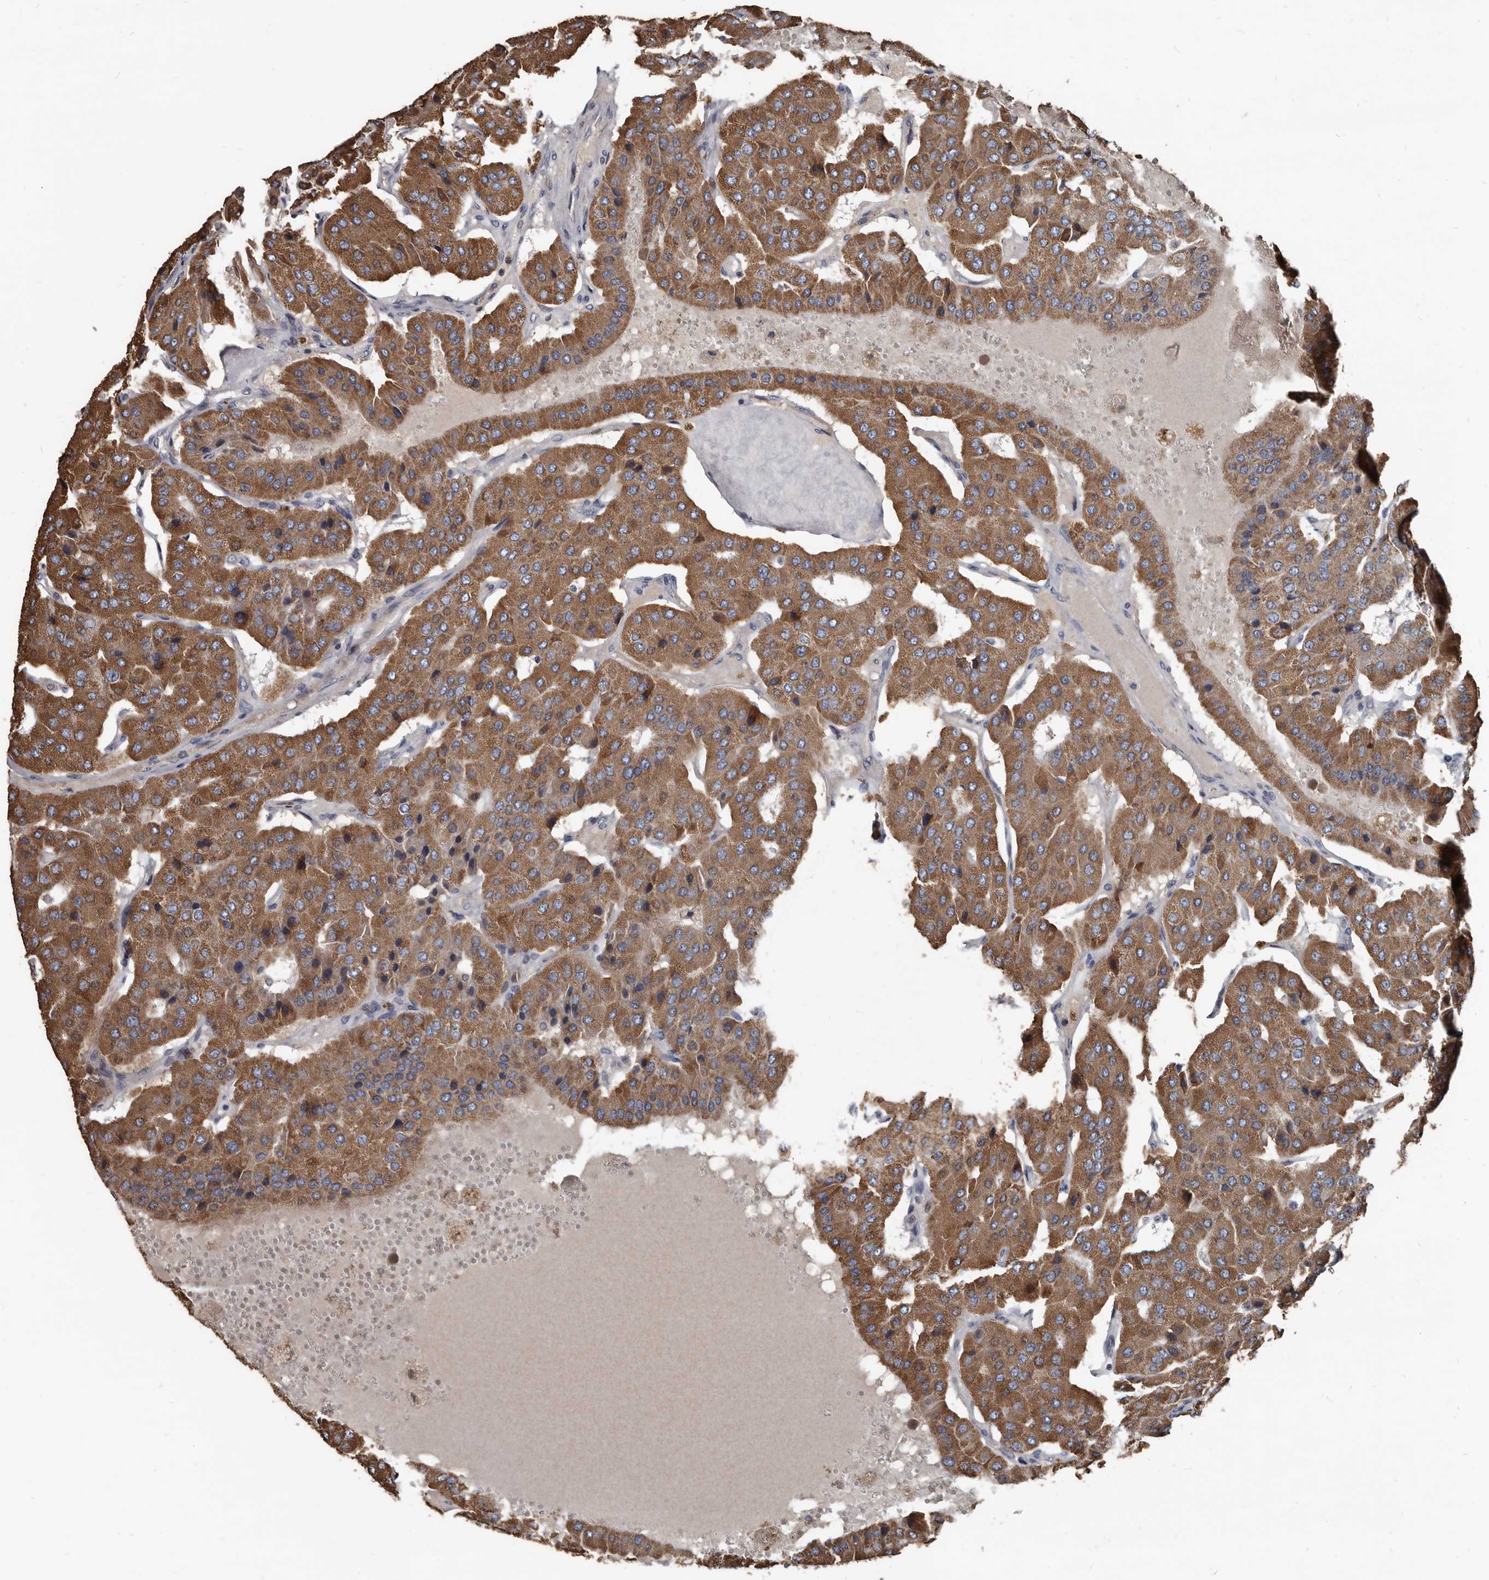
{"staining": {"intensity": "moderate", "quantity": ">75%", "location": "cytoplasmic/membranous"}, "tissue": "parathyroid gland", "cell_type": "Glandular cells", "image_type": "normal", "snomed": [{"axis": "morphology", "description": "Normal tissue, NOS"}, {"axis": "morphology", "description": "Adenoma, NOS"}, {"axis": "topography", "description": "Parathyroid gland"}], "caption": "A brown stain labels moderate cytoplasmic/membranous expression of a protein in glandular cells of unremarkable parathyroid gland.", "gene": "GREB1", "patient": {"sex": "female", "age": 86}}